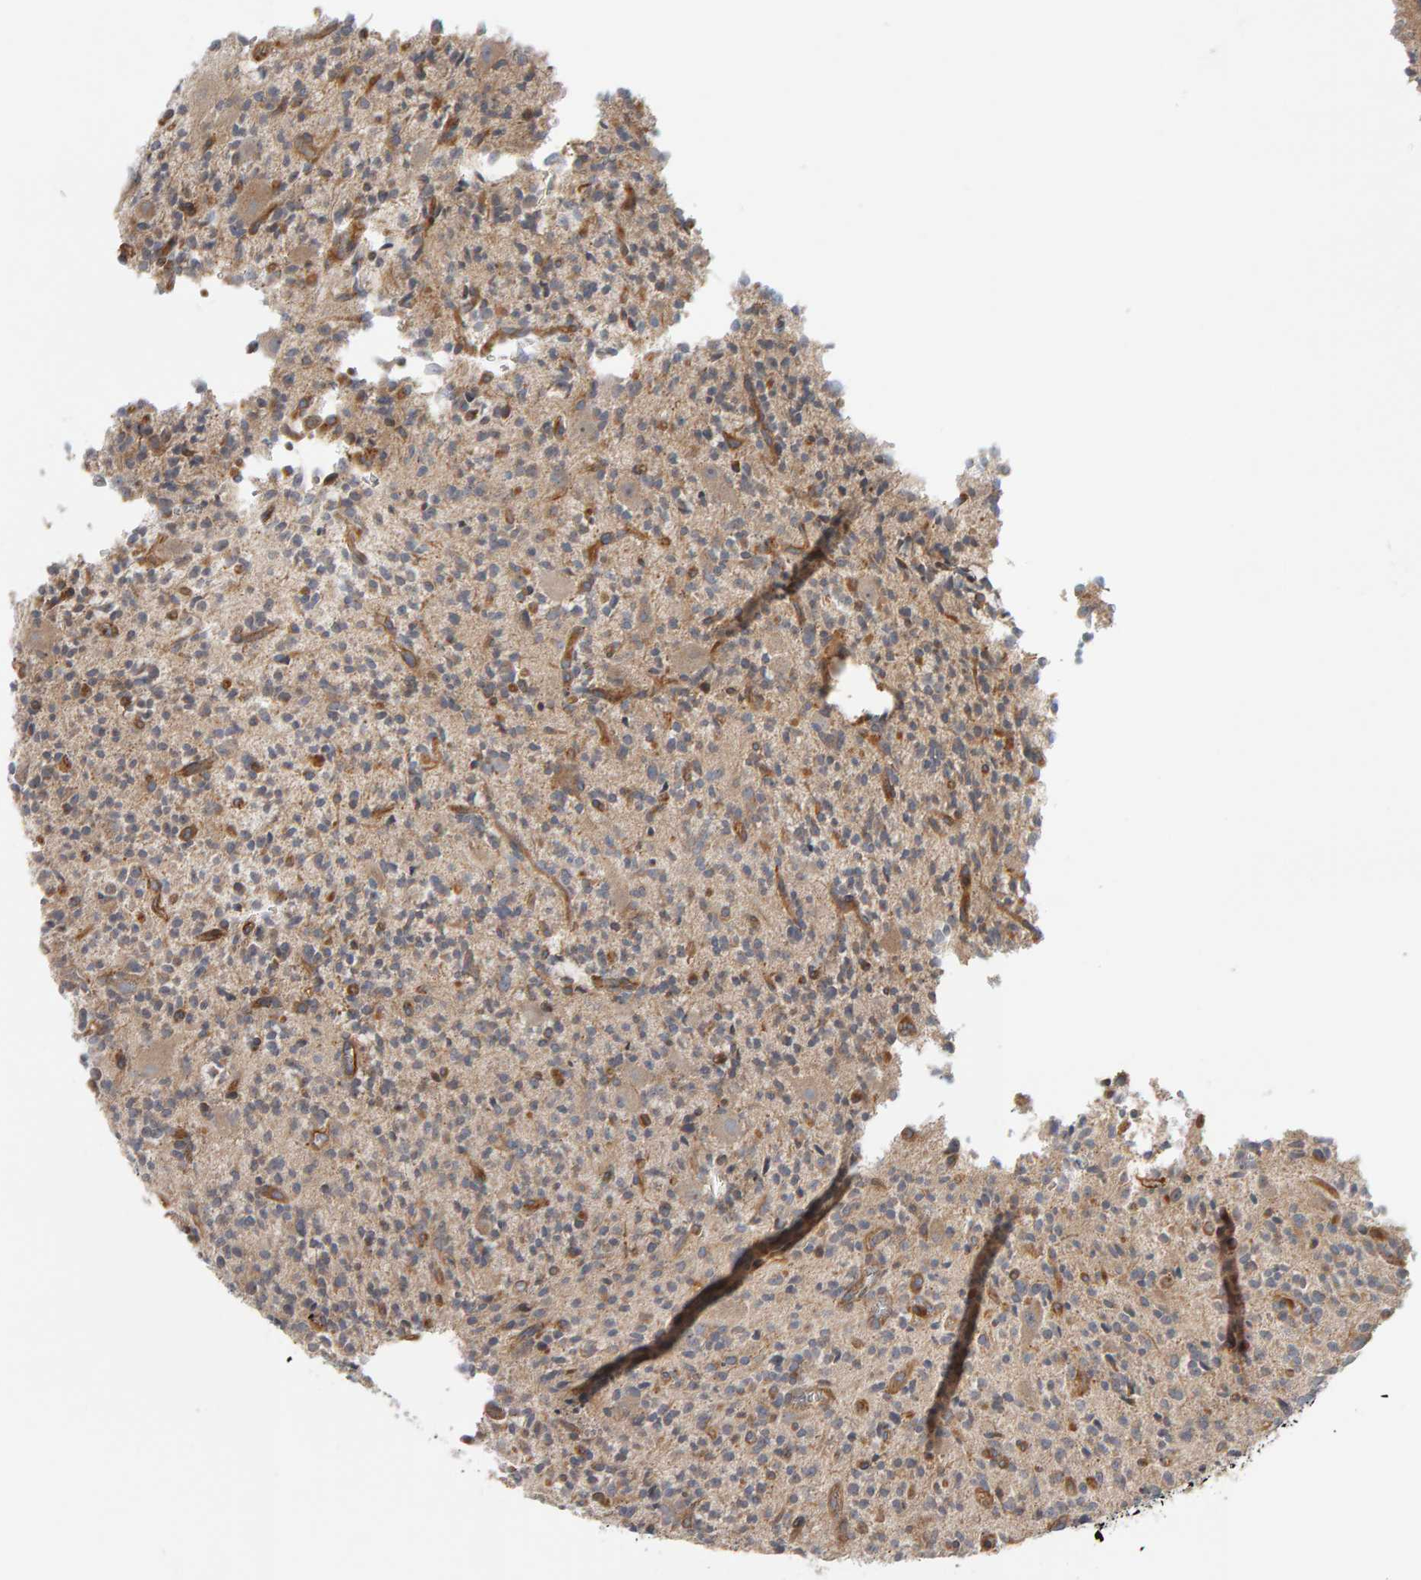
{"staining": {"intensity": "weak", "quantity": ">75%", "location": "cytoplasmic/membranous"}, "tissue": "glioma", "cell_type": "Tumor cells", "image_type": "cancer", "snomed": [{"axis": "morphology", "description": "Glioma, malignant, High grade"}, {"axis": "topography", "description": "Brain"}], "caption": "Brown immunohistochemical staining in high-grade glioma (malignant) reveals weak cytoplasmic/membranous staining in approximately >75% of tumor cells.", "gene": "C9orf72", "patient": {"sex": "male", "age": 34}}